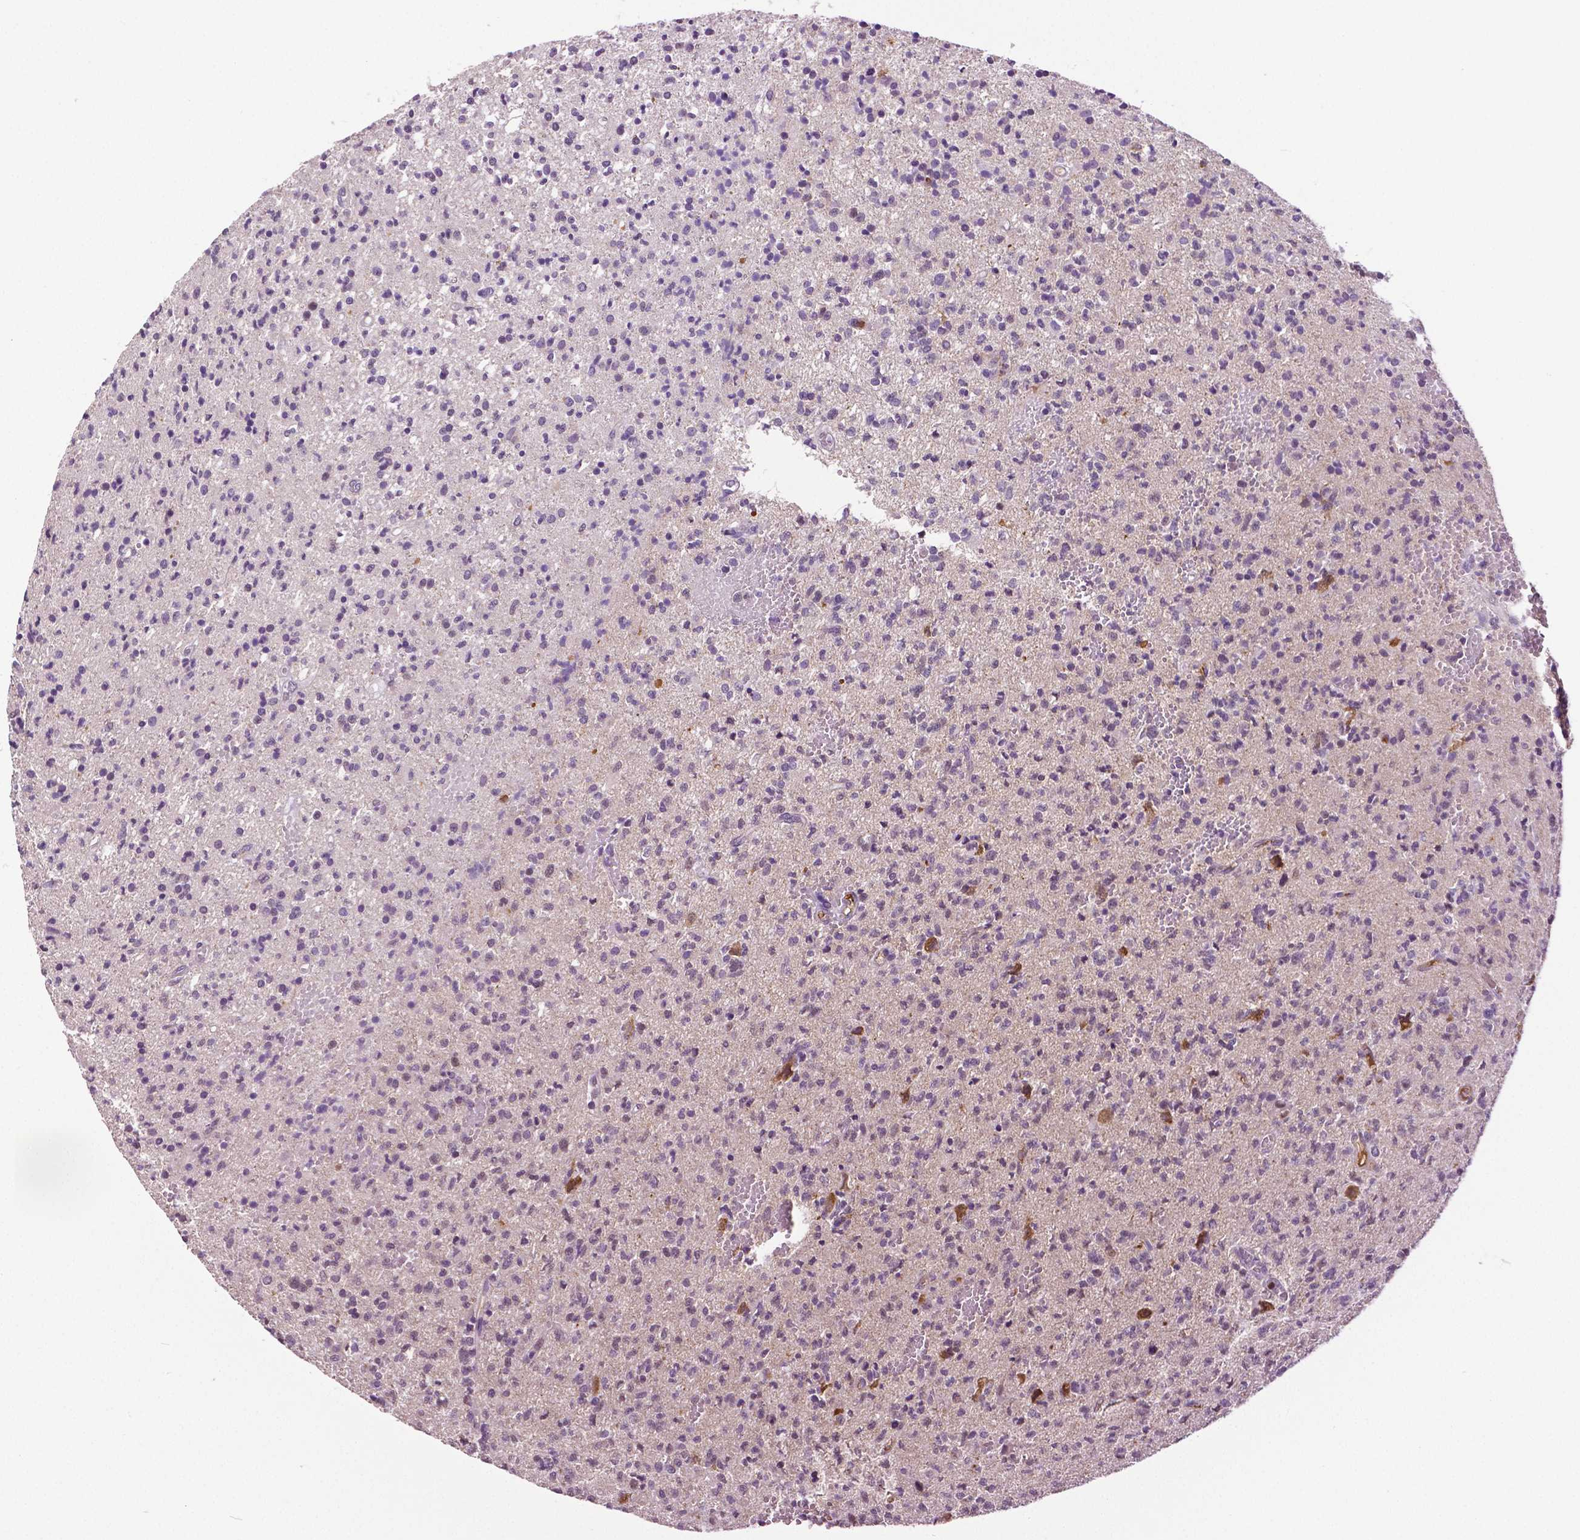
{"staining": {"intensity": "negative", "quantity": "none", "location": "none"}, "tissue": "glioma", "cell_type": "Tumor cells", "image_type": "cancer", "snomed": [{"axis": "morphology", "description": "Glioma, malignant, Low grade"}, {"axis": "topography", "description": "Brain"}], "caption": "The micrograph displays no staining of tumor cells in malignant low-grade glioma.", "gene": "PTPN5", "patient": {"sex": "male", "age": 64}}